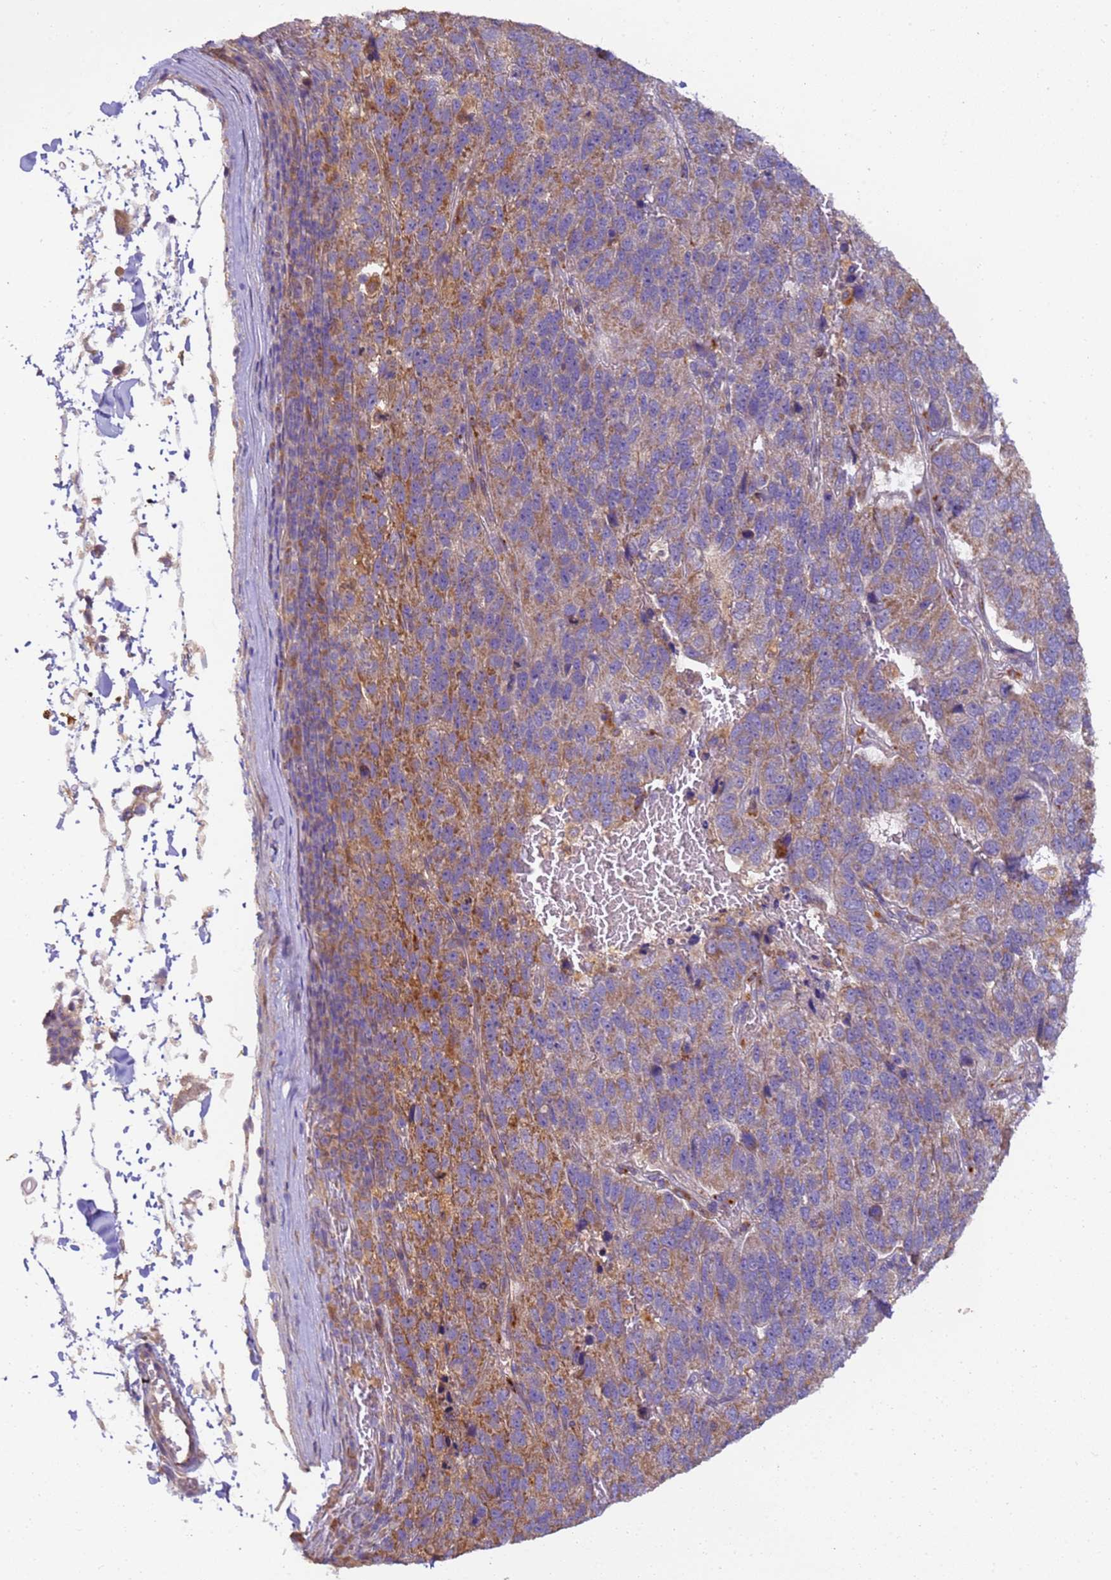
{"staining": {"intensity": "moderate", "quantity": "25%-75%", "location": "cytoplasmic/membranous"}, "tissue": "pancreatic cancer", "cell_type": "Tumor cells", "image_type": "cancer", "snomed": [{"axis": "morphology", "description": "Adenocarcinoma, NOS"}, {"axis": "topography", "description": "Pancreas"}], "caption": "Protein expression analysis of pancreatic cancer exhibits moderate cytoplasmic/membranous staining in approximately 25%-75% of tumor cells.", "gene": "TIGAR", "patient": {"sex": "female", "age": 61}}